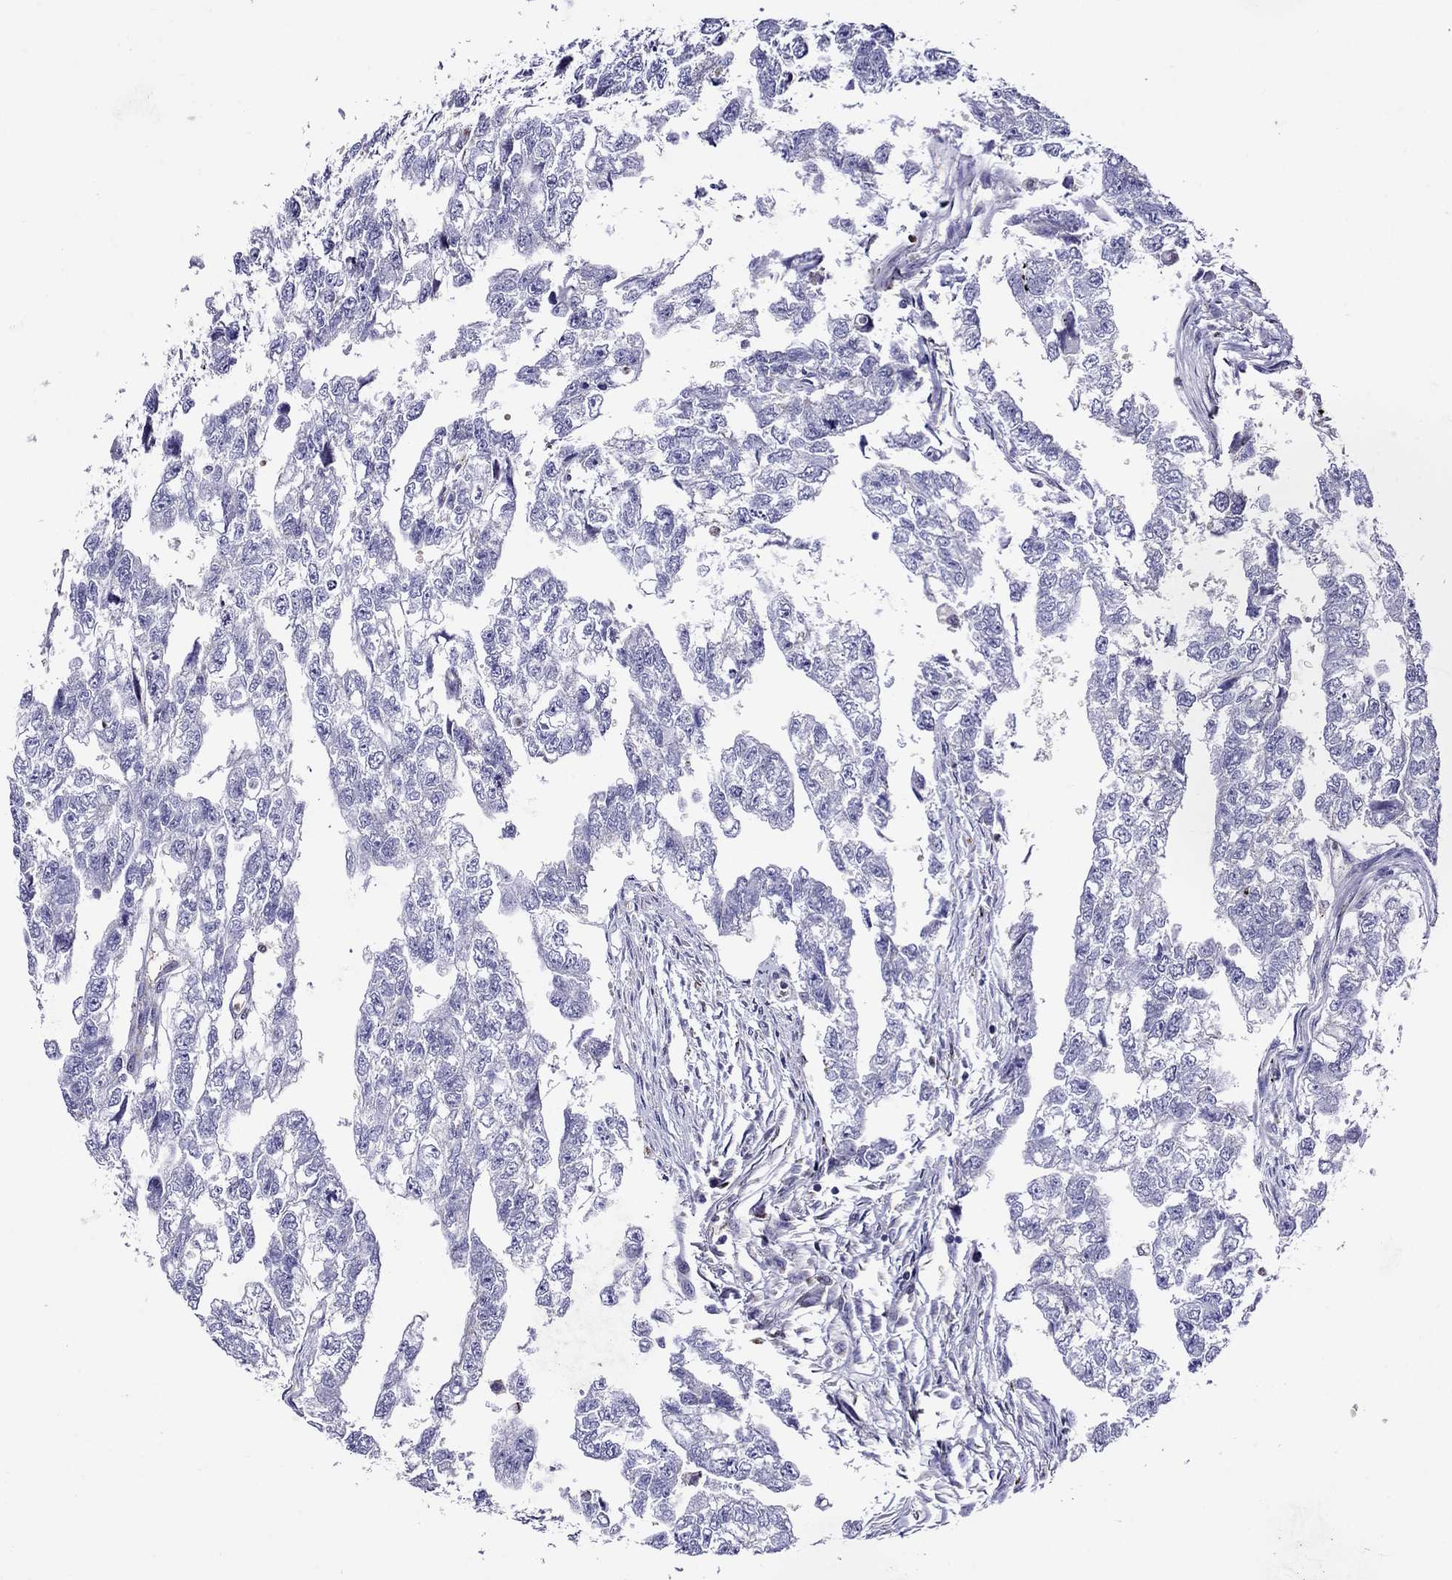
{"staining": {"intensity": "negative", "quantity": "none", "location": "none"}, "tissue": "testis cancer", "cell_type": "Tumor cells", "image_type": "cancer", "snomed": [{"axis": "morphology", "description": "Carcinoma, Embryonal, NOS"}, {"axis": "morphology", "description": "Teratoma, malignant, NOS"}, {"axis": "topography", "description": "Testis"}], "caption": "High magnification brightfield microscopy of testis cancer (malignant teratoma) stained with DAB (3,3'-diaminobenzidine) (brown) and counterstained with hematoxylin (blue): tumor cells show no significant expression.", "gene": "SCG2", "patient": {"sex": "male", "age": 44}}